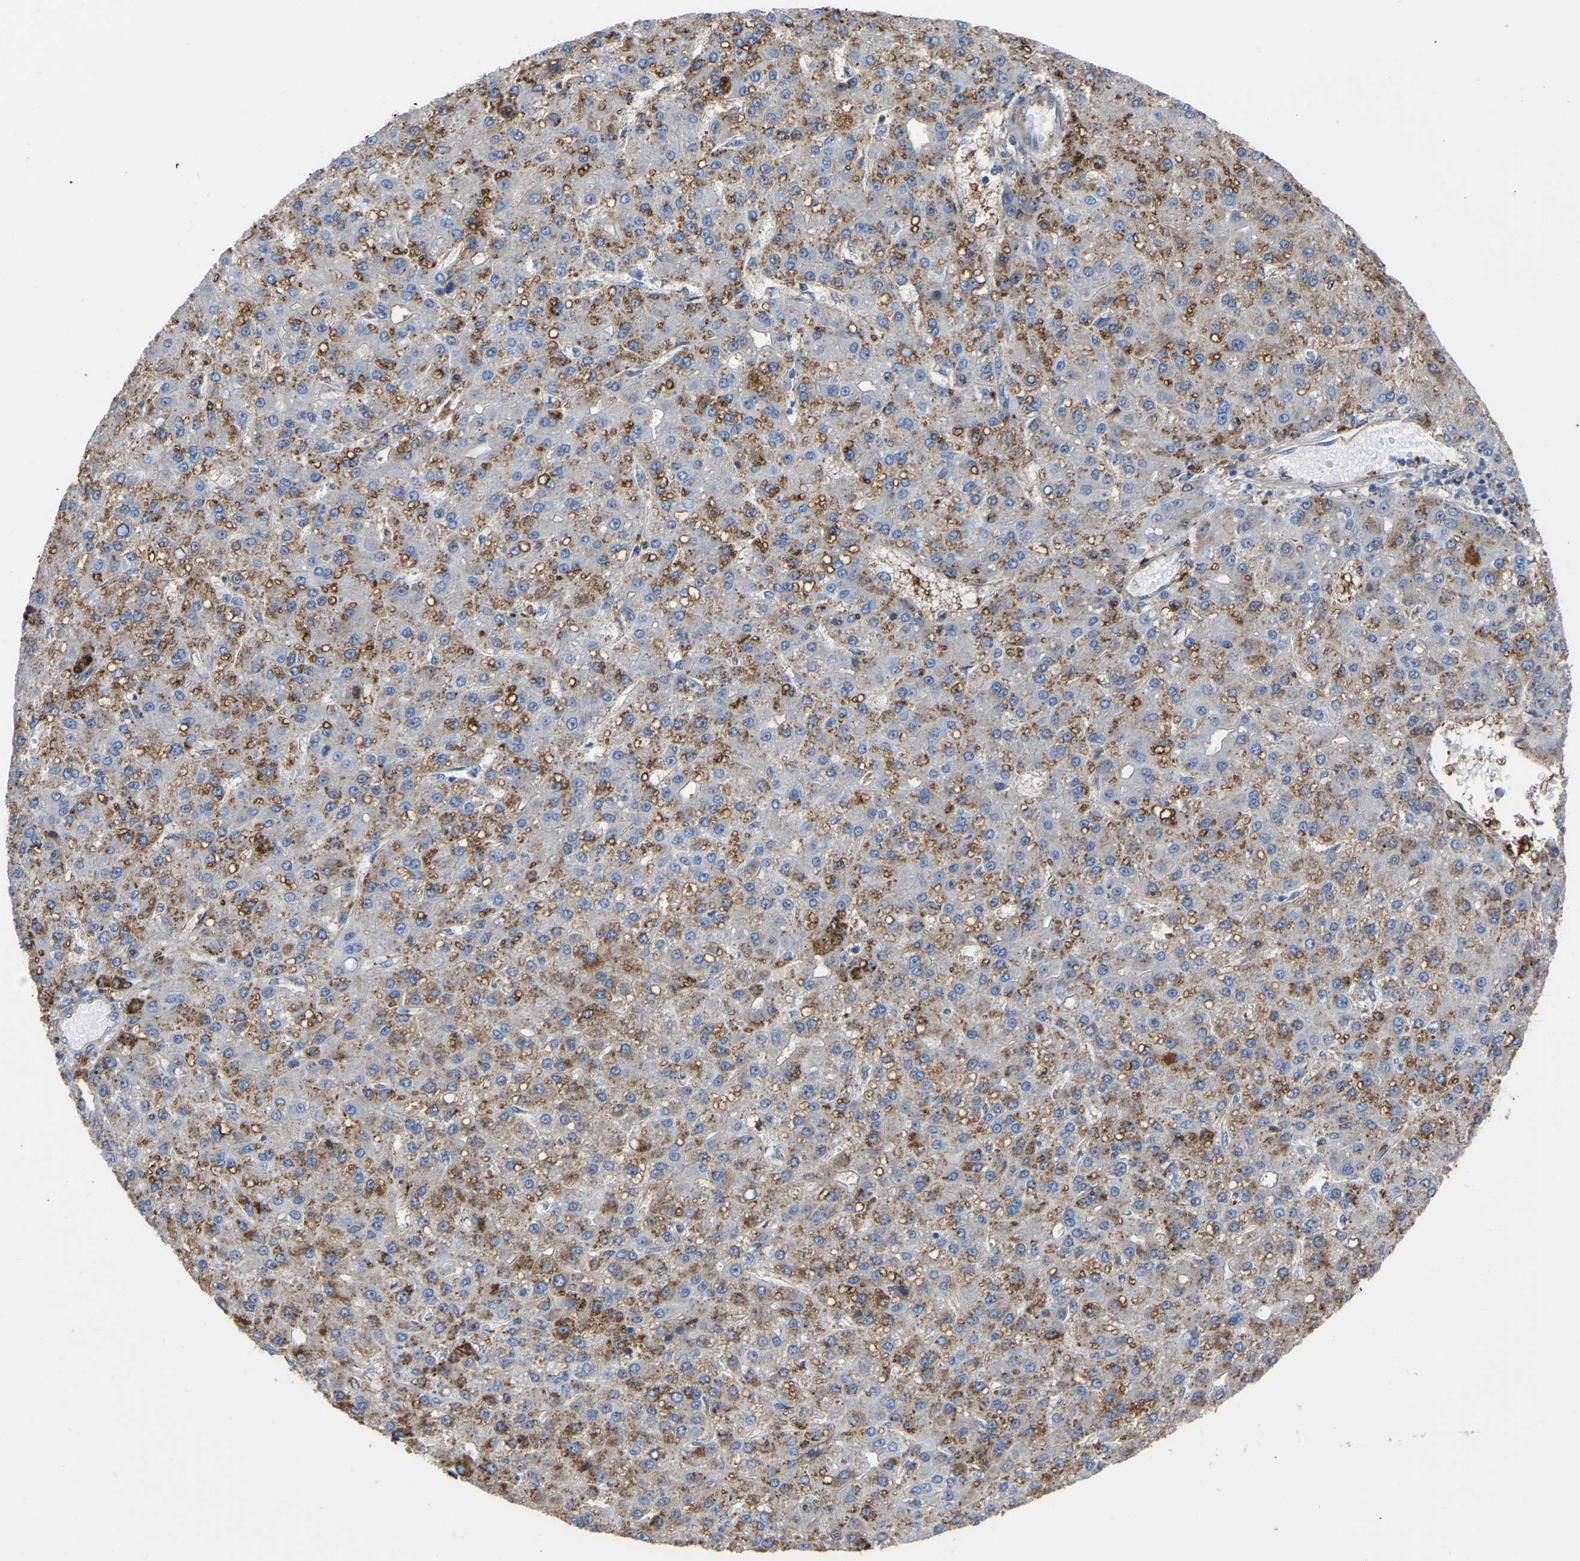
{"staining": {"intensity": "moderate", "quantity": ">75%", "location": "cytoplasmic/membranous"}, "tissue": "liver cancer", "cell_type": "Tumor cells", "image_type": "cancer", "snomed": [{"axis": "morphology", "description": "Carcinoma, Hepatocellular, NOS"}, {"axis": "topography", "description": "Liver"}], "caption": "Immunohistochemical staining of liver hepatocellular carcinoma shows medium levels of moderate cytoplasmic/membranous protein expression in approximately >75% of tumor cells. (DAB (3,3'-diaminobenzidine) IHC, brown staining for protein, blue staining for nuclei).", "gene": "ZNF449", "patient": {"sex": "male", "age": 67}}